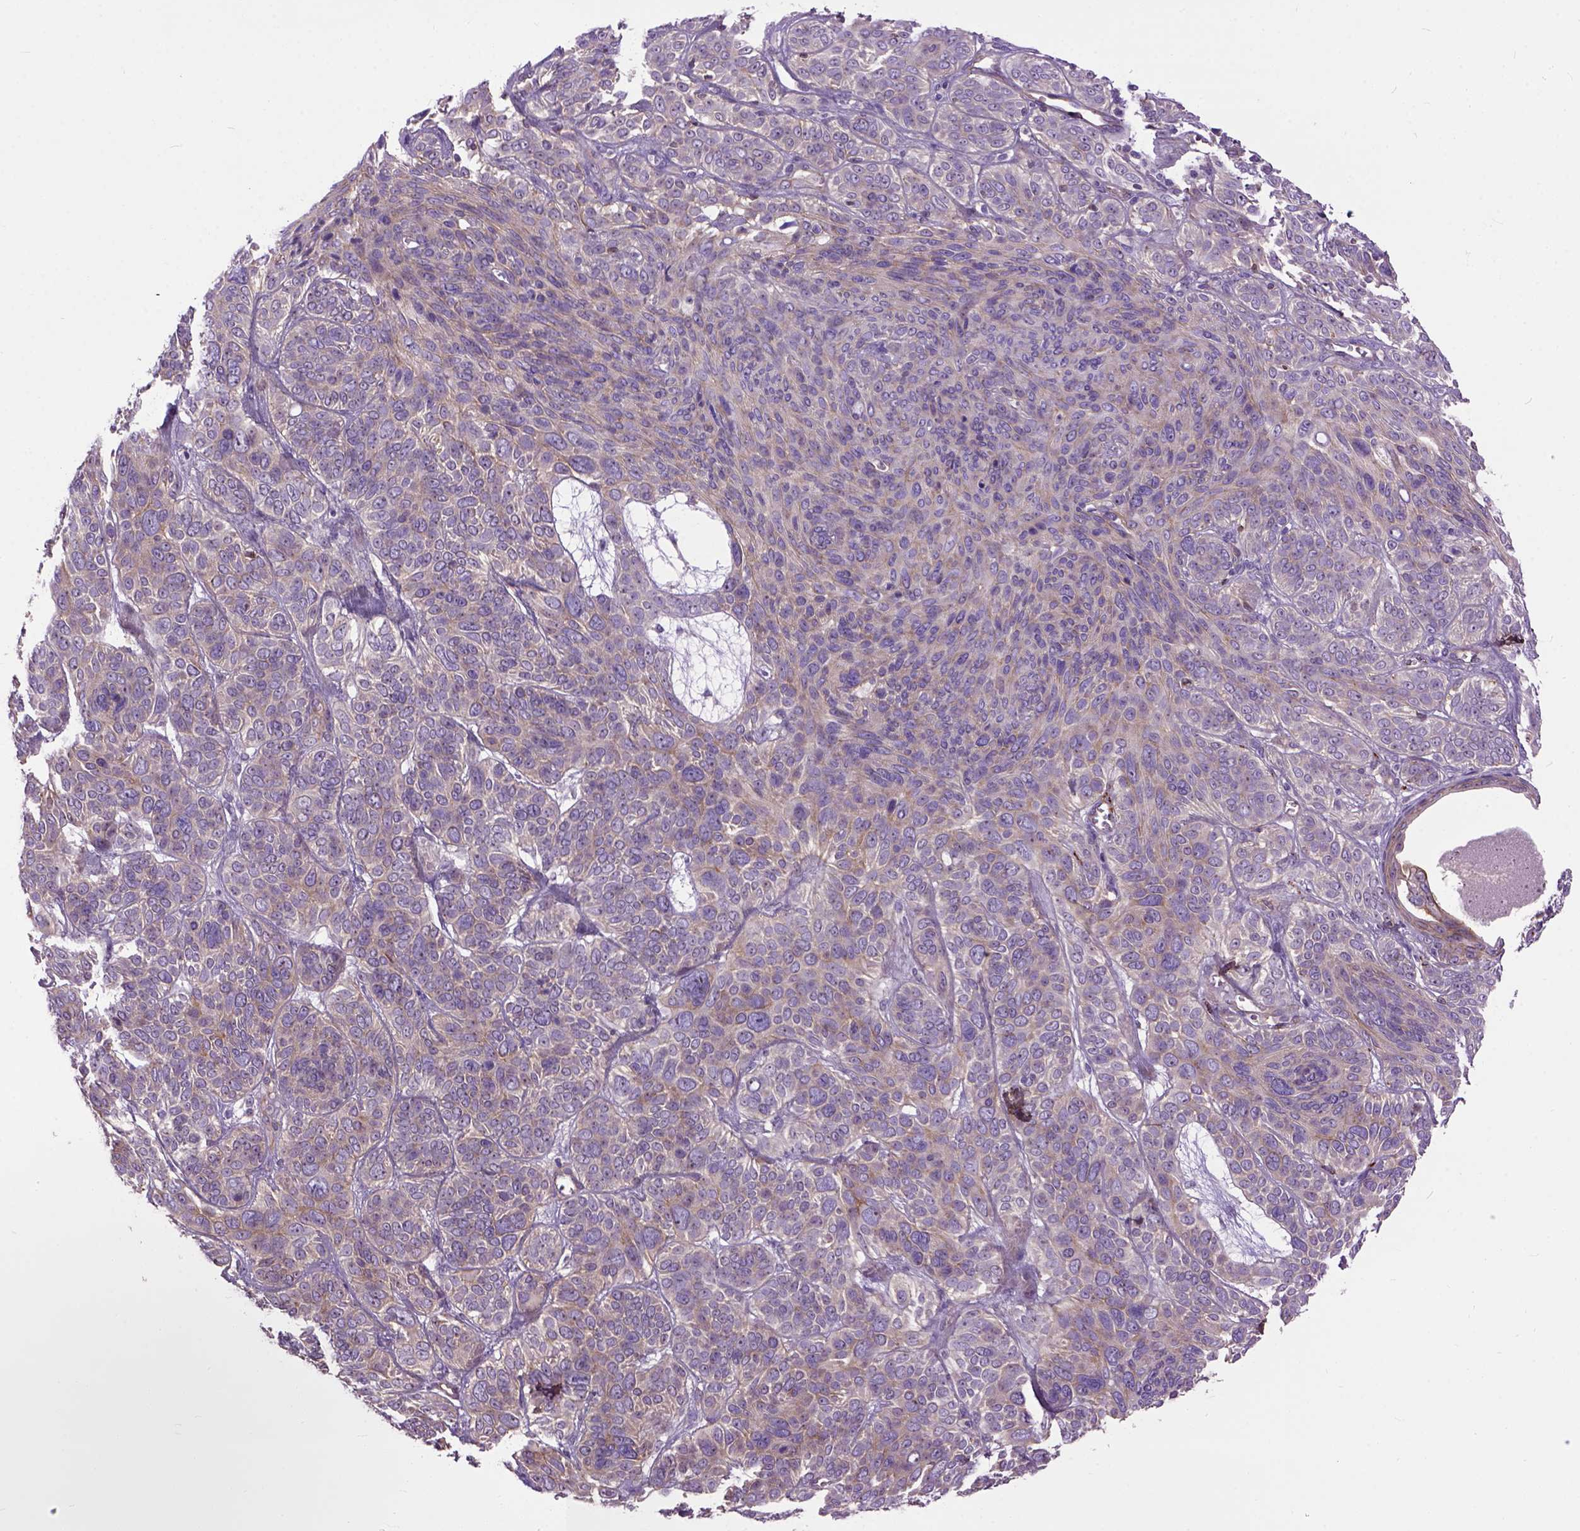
{"staining": {"intensity": "moderate", "quantity": ">75%", "location": "cytoplasmic/membranous"}, "tissue": "skin cancer", "cell_type": "Tumor cells", "image_type": "cancer", "snomed": [{"axis": "morphology", "description": "Basal cell carcinoma"}, {"axis": "topography", "description": "Skin"}, {"axis": "topography", "description": "Skin of face"}], "caption": "Moderate cytoplasmic/membranous staining for a protein is identified in approximately >75% of tumor cells of skin cancer using immunohistochemistry (IHC).", "gene": "MAPT", "patient": {"sex": "male", "age": 73}}